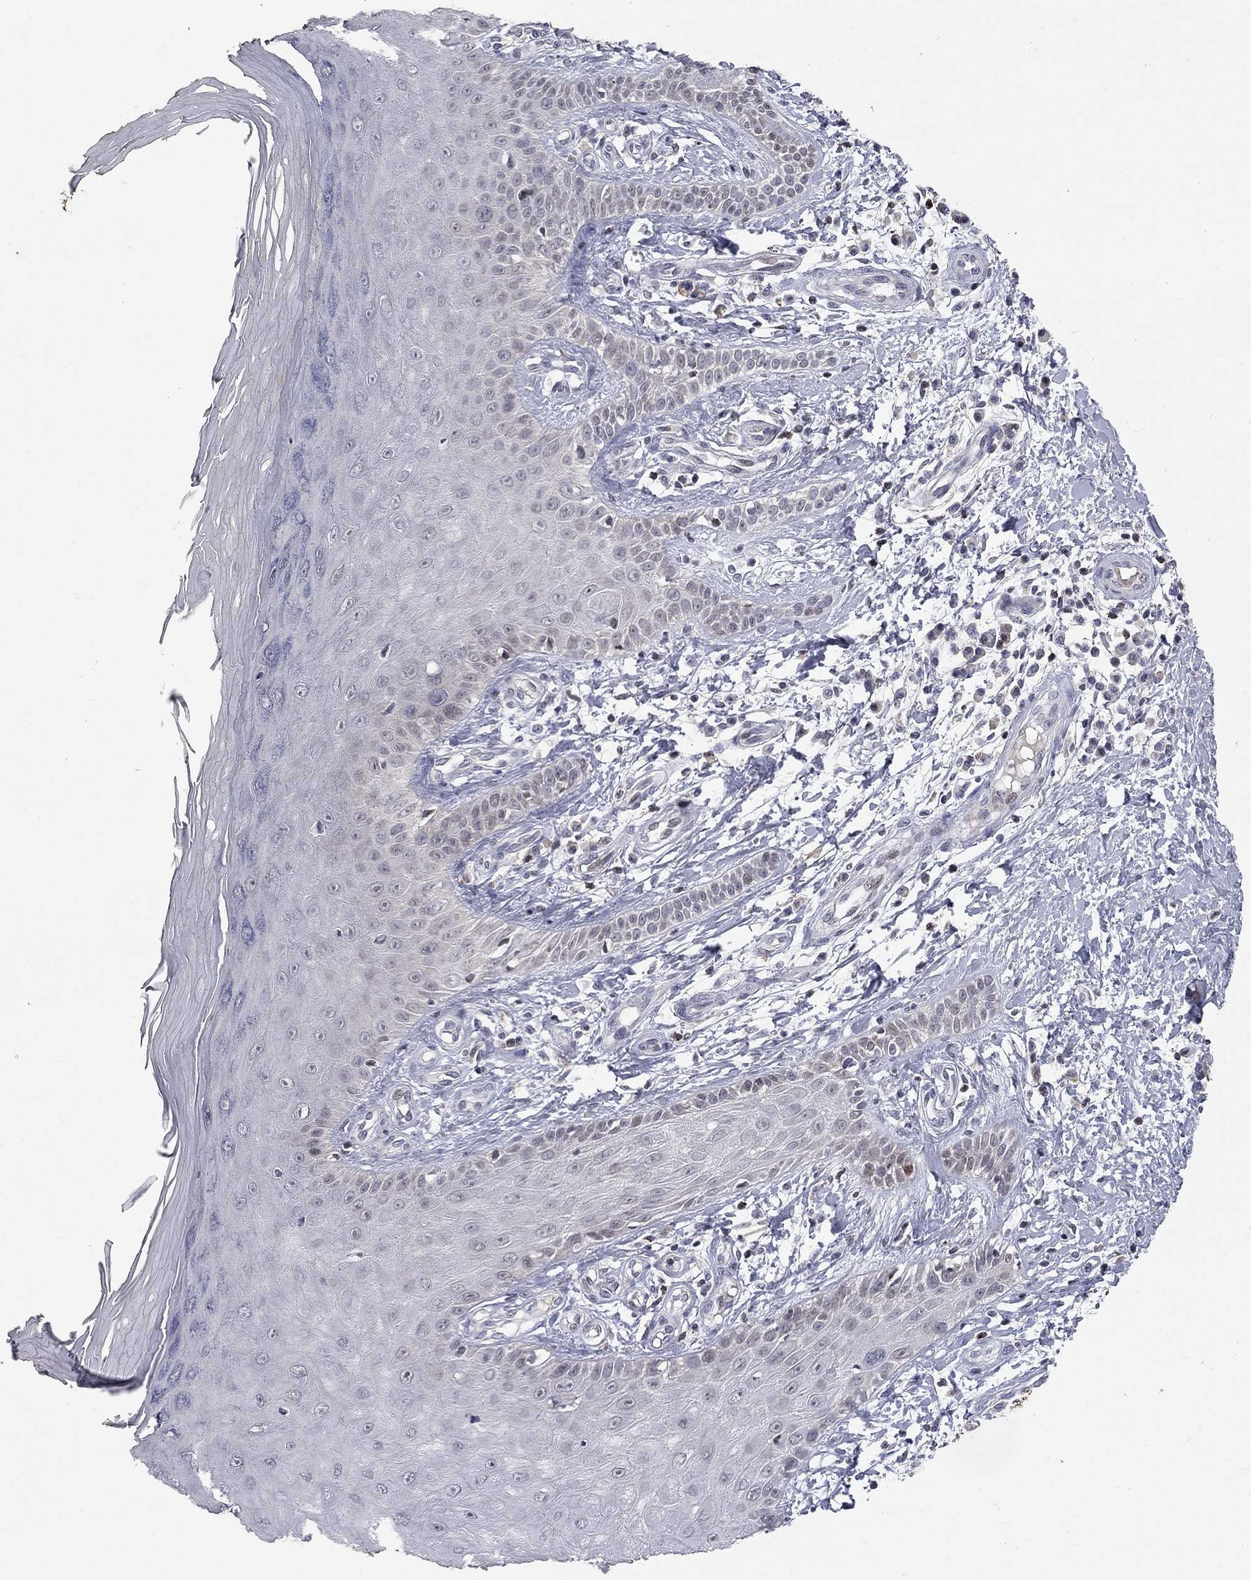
{"staining": {"intensity": "negative", "quantity": "none", "location": "none"}, "tissue": "skin", "cell_type": "Fibroblasts", "image_type": "normal", "snomed": [{"axis": "morphology", "description": "Normal tissue, NOS"}, {"axis": "morphology", "description": "Inflammation, NOS"}, {"axis": "morphology", "description": "Fibrosis, NOS"}, {"axis": "topography", "description": "Skin"}], "caption": "Immunohistochemistry image of benign skin stained for a protein (brown), which exhibits no staining in fibroblasts. (DAB immunohistochemistry visualized using brightfield microscopy, high magnification).", "gene": "HDAC3", "patient": {"sex": "male", "age": 71}}